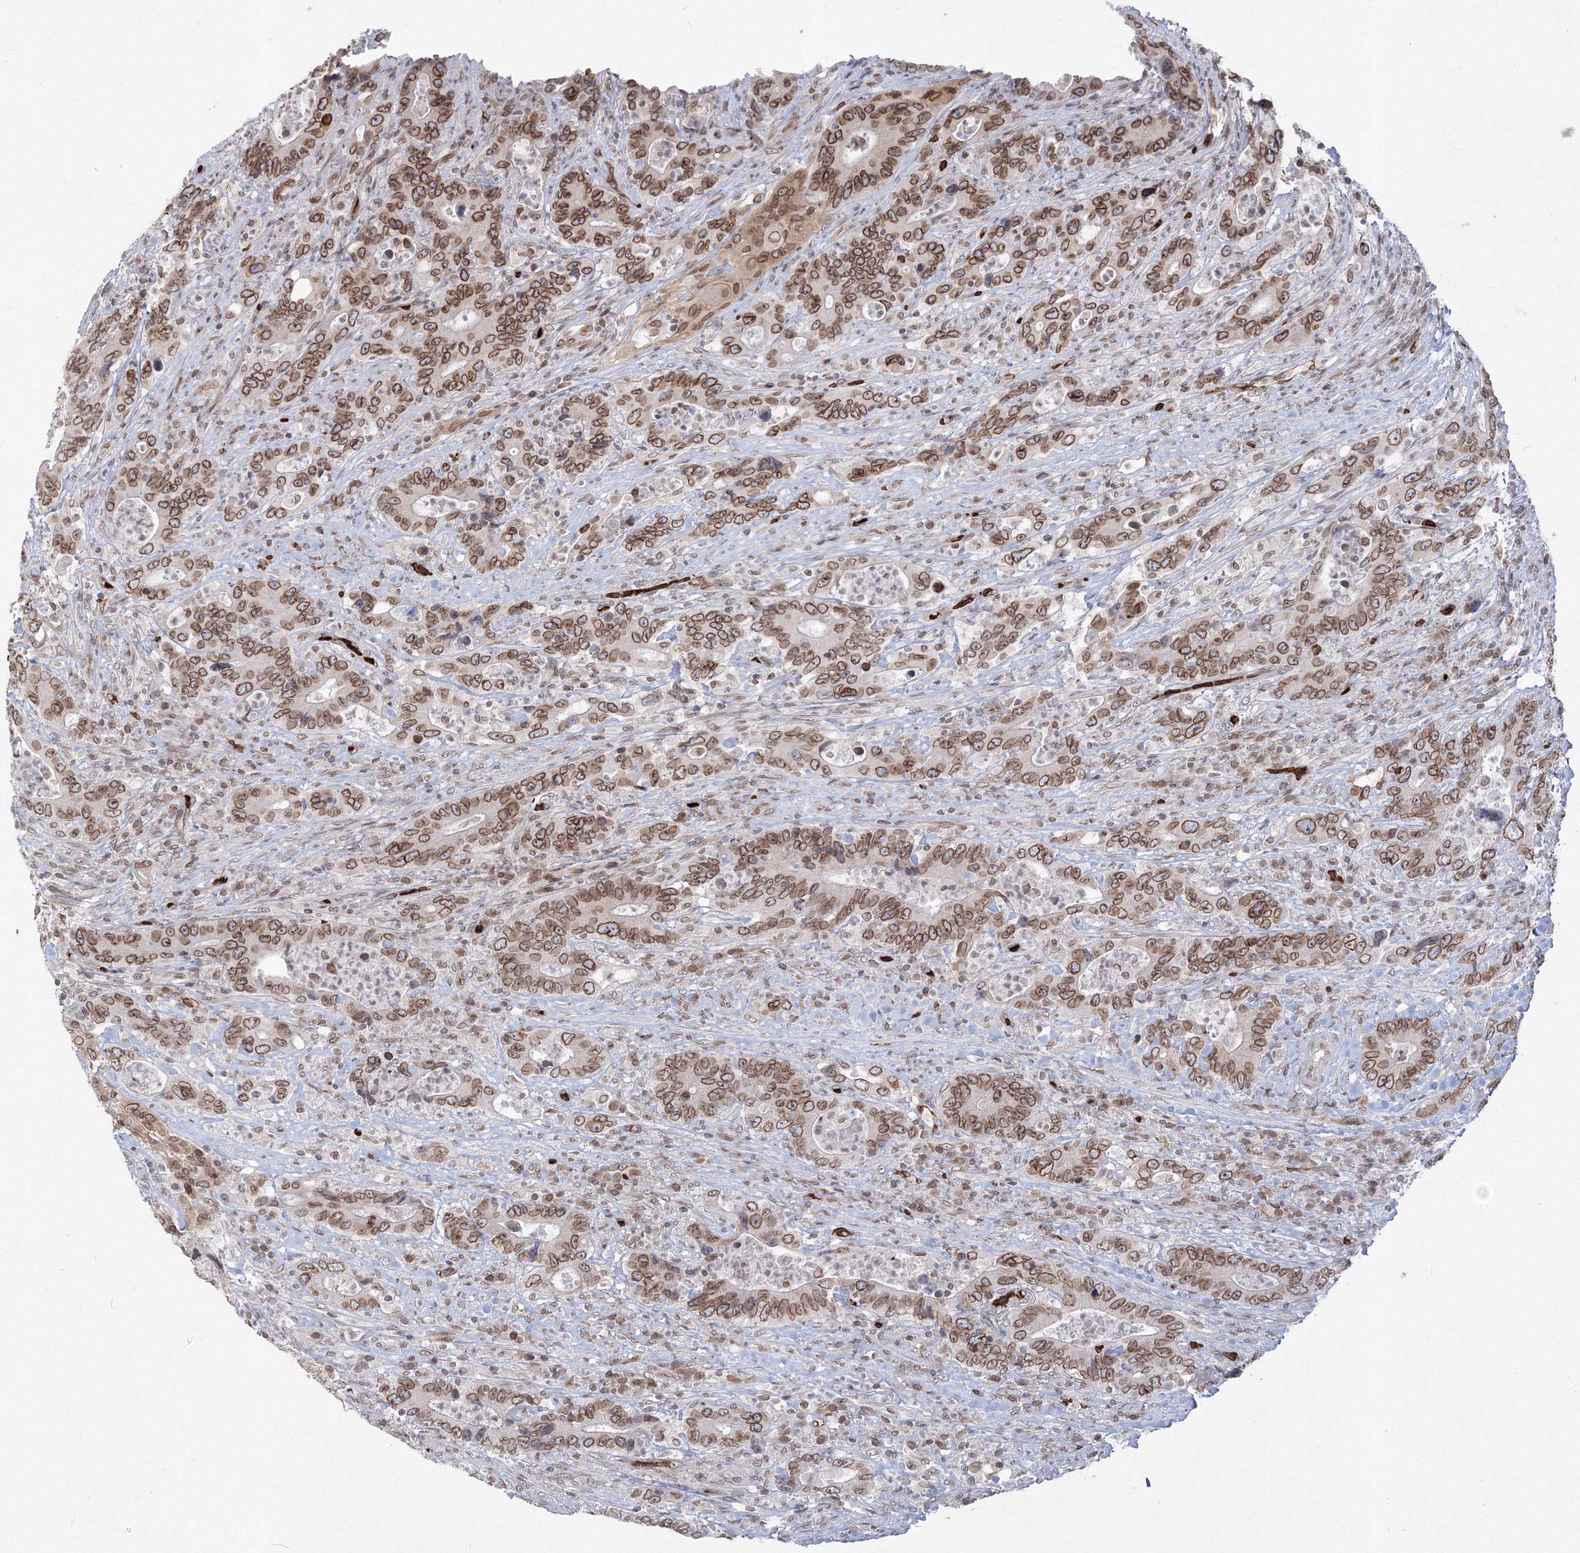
{"staining": {"intensity": "moderate", "quantity": ">75%", "location": "cytoplasmic/membranous,nuclear"}, "tissue": "colorectal cancer", "cell_type": "Tumor cells", "image_type": "cancer", "snomed": [{"axis": "morphology", "description": "Adenocarcinoma, NOS"}, {"axis": "topography", "description": "Colon"}], "caption": "Colorectal cancer (adenocarcinoma) stained for a protein (brown) displays moderate cytoplasmic/membranous and nuclear positive expression in about >75% of tumor cells.", "gene": "DNAJB2", "patient": {"sex": "female", "age": 75}}